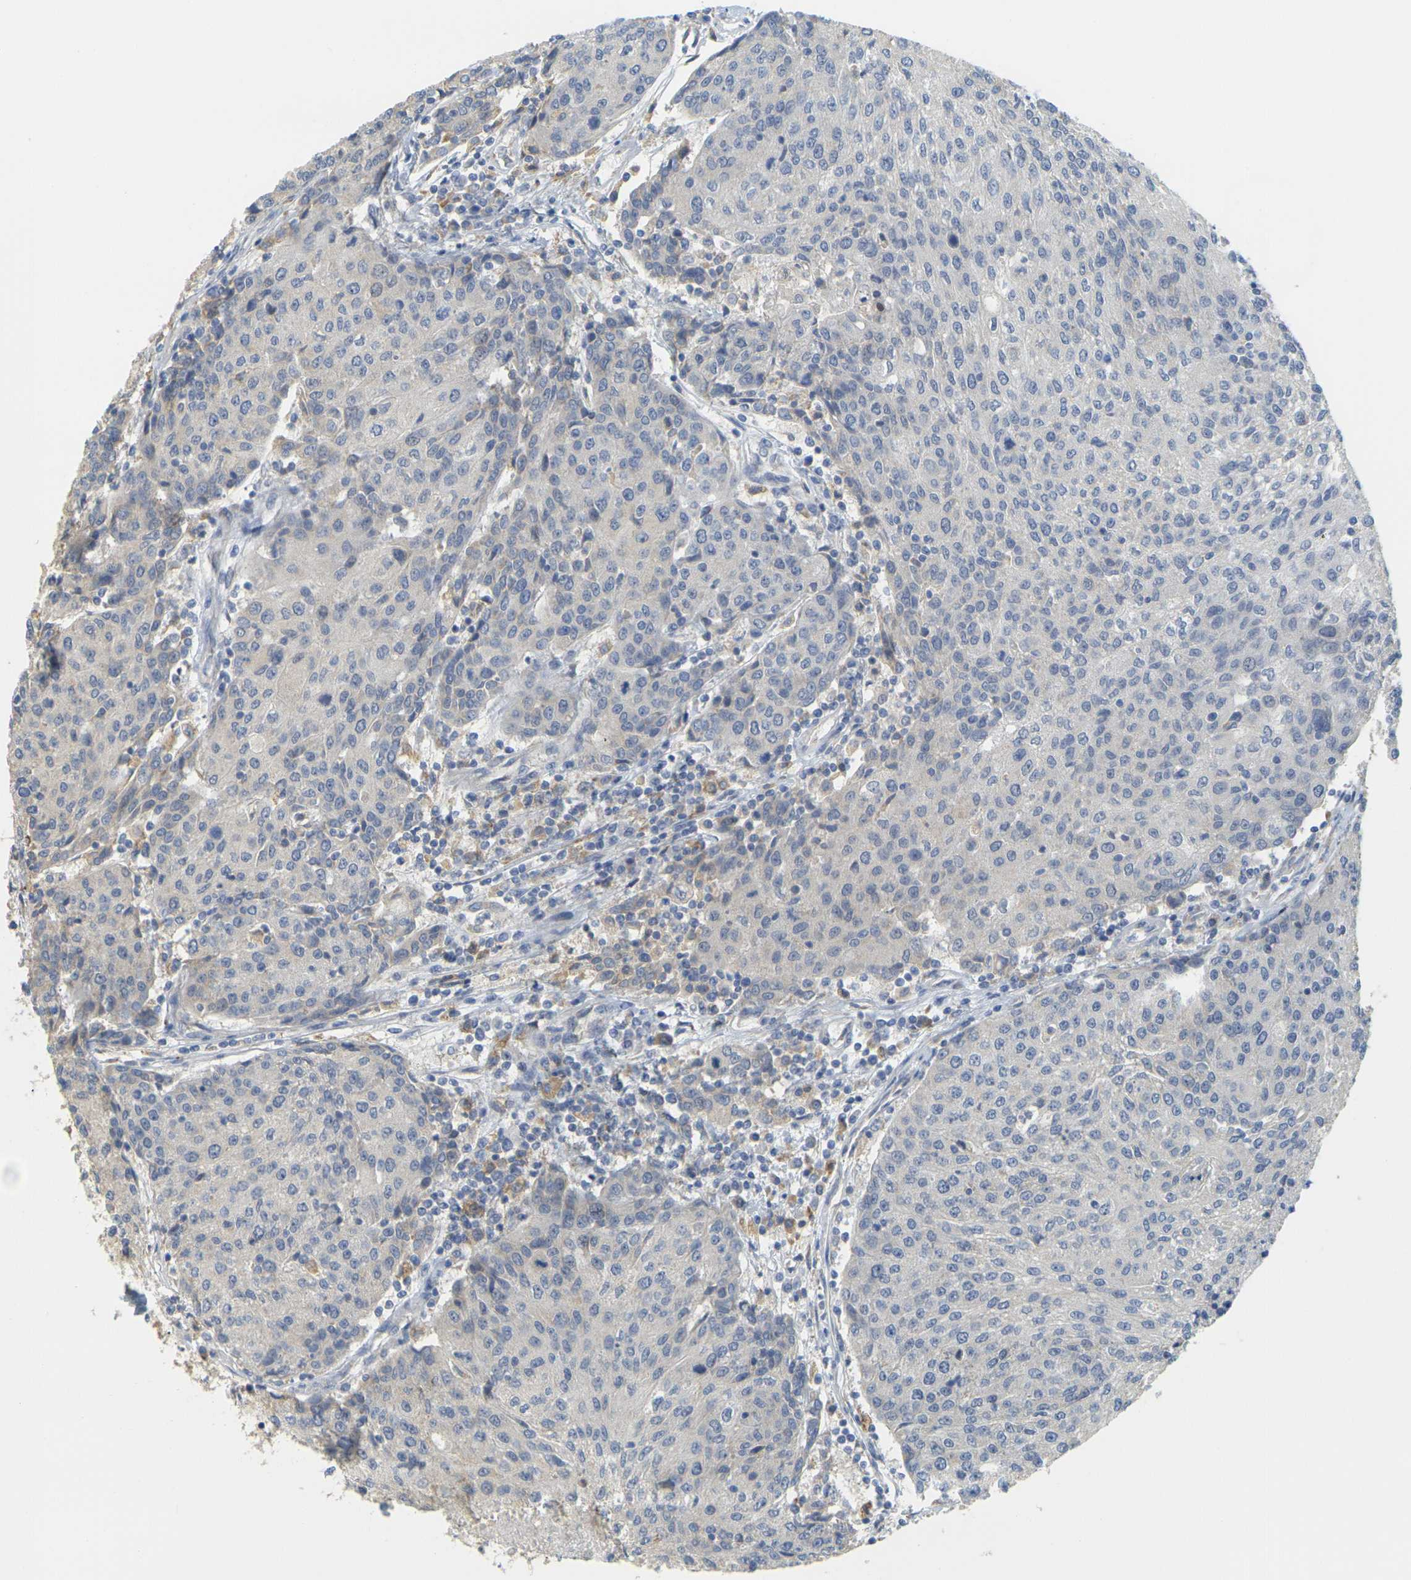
{"staining": {"intensity": "negative", "quantity": "none", "location": "none"}, "tissue": "urothelial cancer", "cell_type": "Tumor cells", "image_type": "cancer", "snomed": [{"axis": "morphology", "description": "Urothelial carcinoma, High grade"}, {"axis": "topography", "description": "Urinary bladder"}], "caption": "Tumor cells are negative for protein expression in human urothelial cancer. Brightfield microscopy of immunohistochemistry stained with DAB (brown) and hematoxylin (blue), captured at high magnification.", "gene": "GDAP1", "patient": {"sex": "female", "age": 85}}